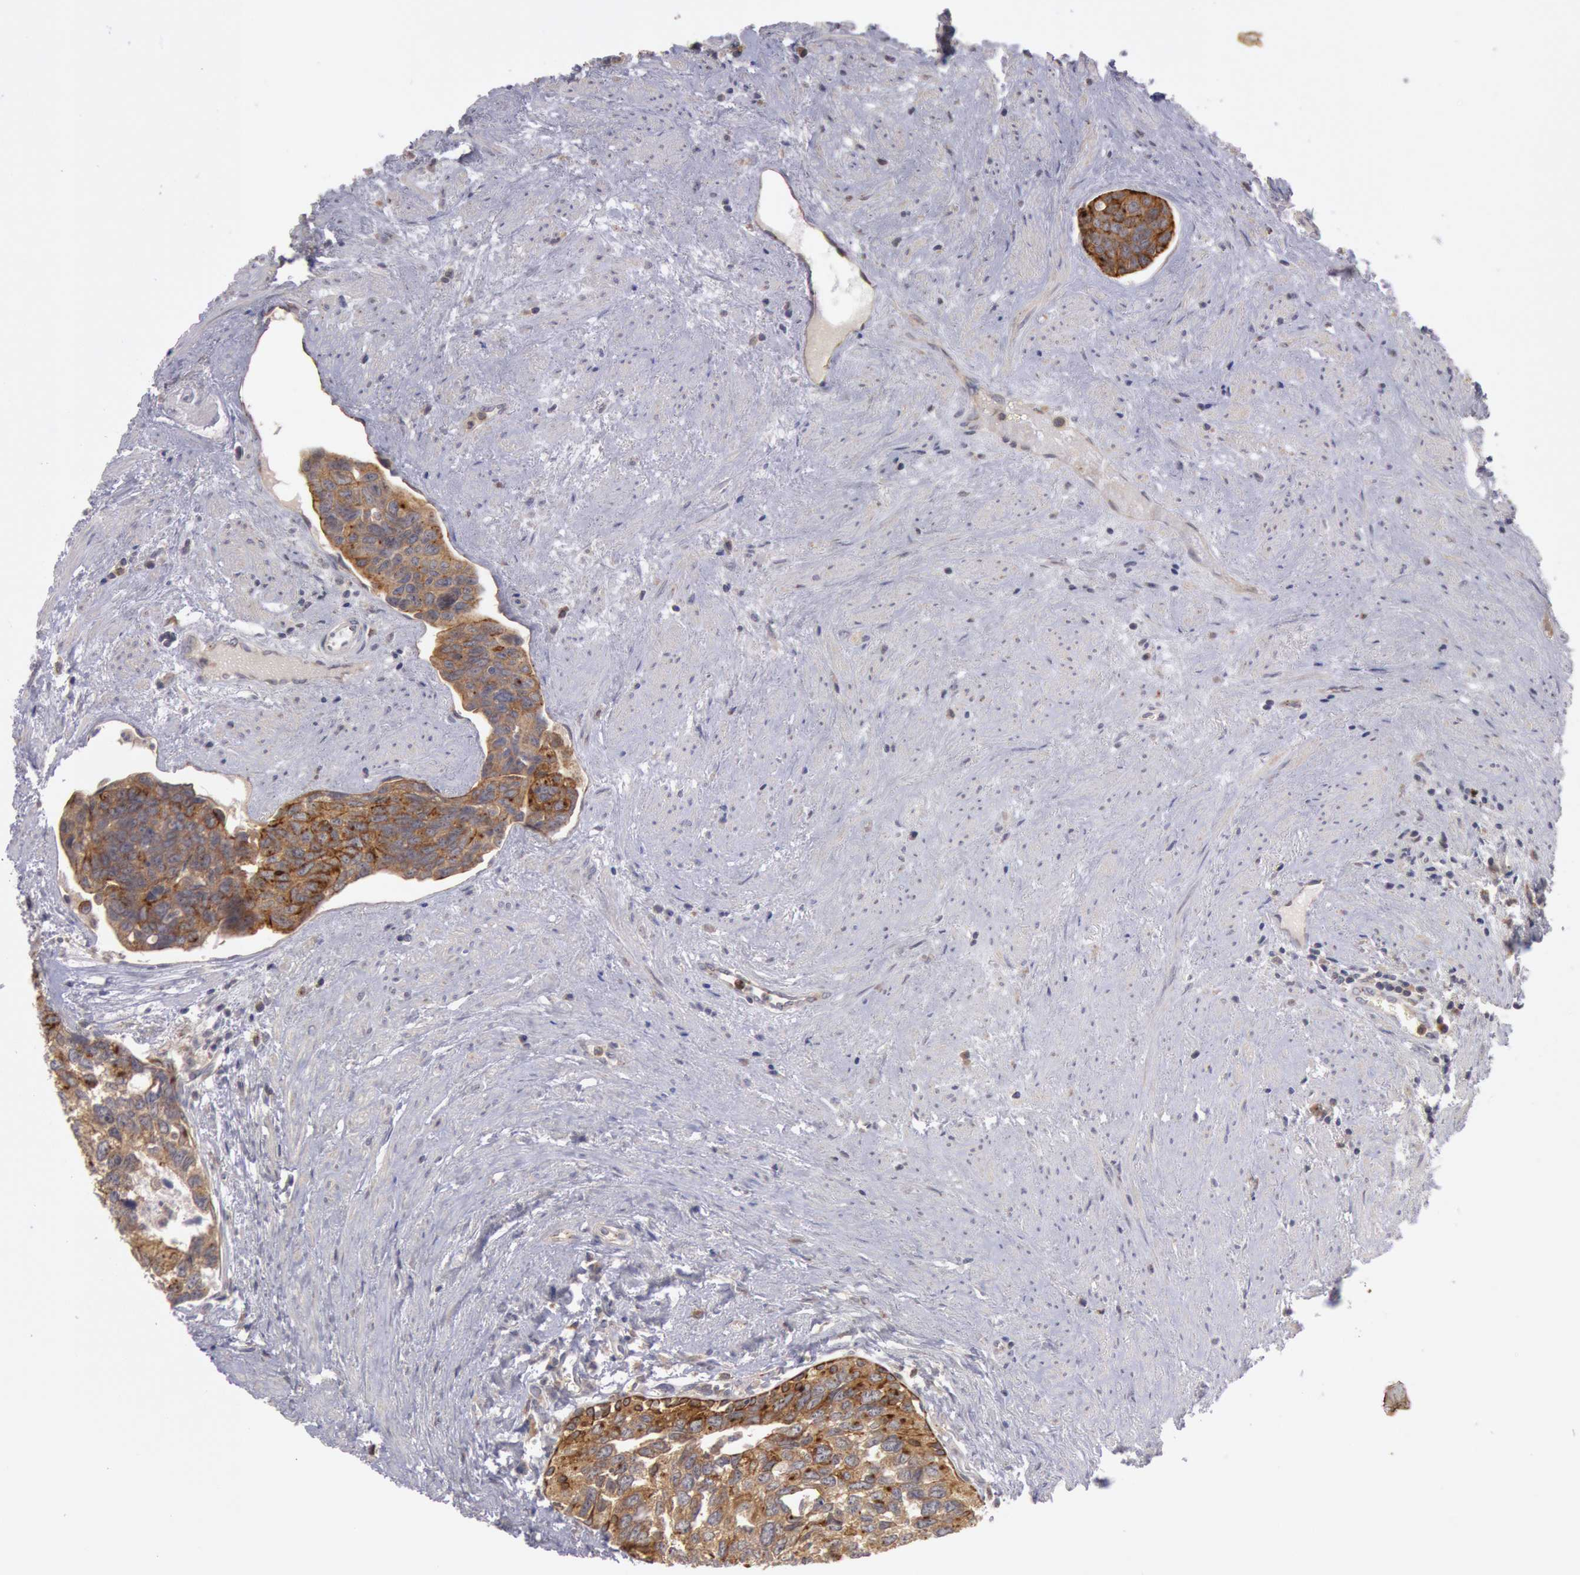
{"staining": {"intensity": "strong", "quantity": ">75%", "location": "cytoplasmic/membranous"}, "tissue": "urothelial cancer", "cell_type": "Tumor cells", "image_type": "cancer", "snomed": [{"axis": "morphology", "description": "Urothelial carcinoma, High grade"}, {"axis": "topography", "description": "Urinary bladder"}], "caption": "Strong cytoplasmic/membranous protein staining is appreciated in approximately >75% of tumor cells in urothelial cancer.", "gene": "PLA2G6", "patient": {"sex": "male", "age": 81}}